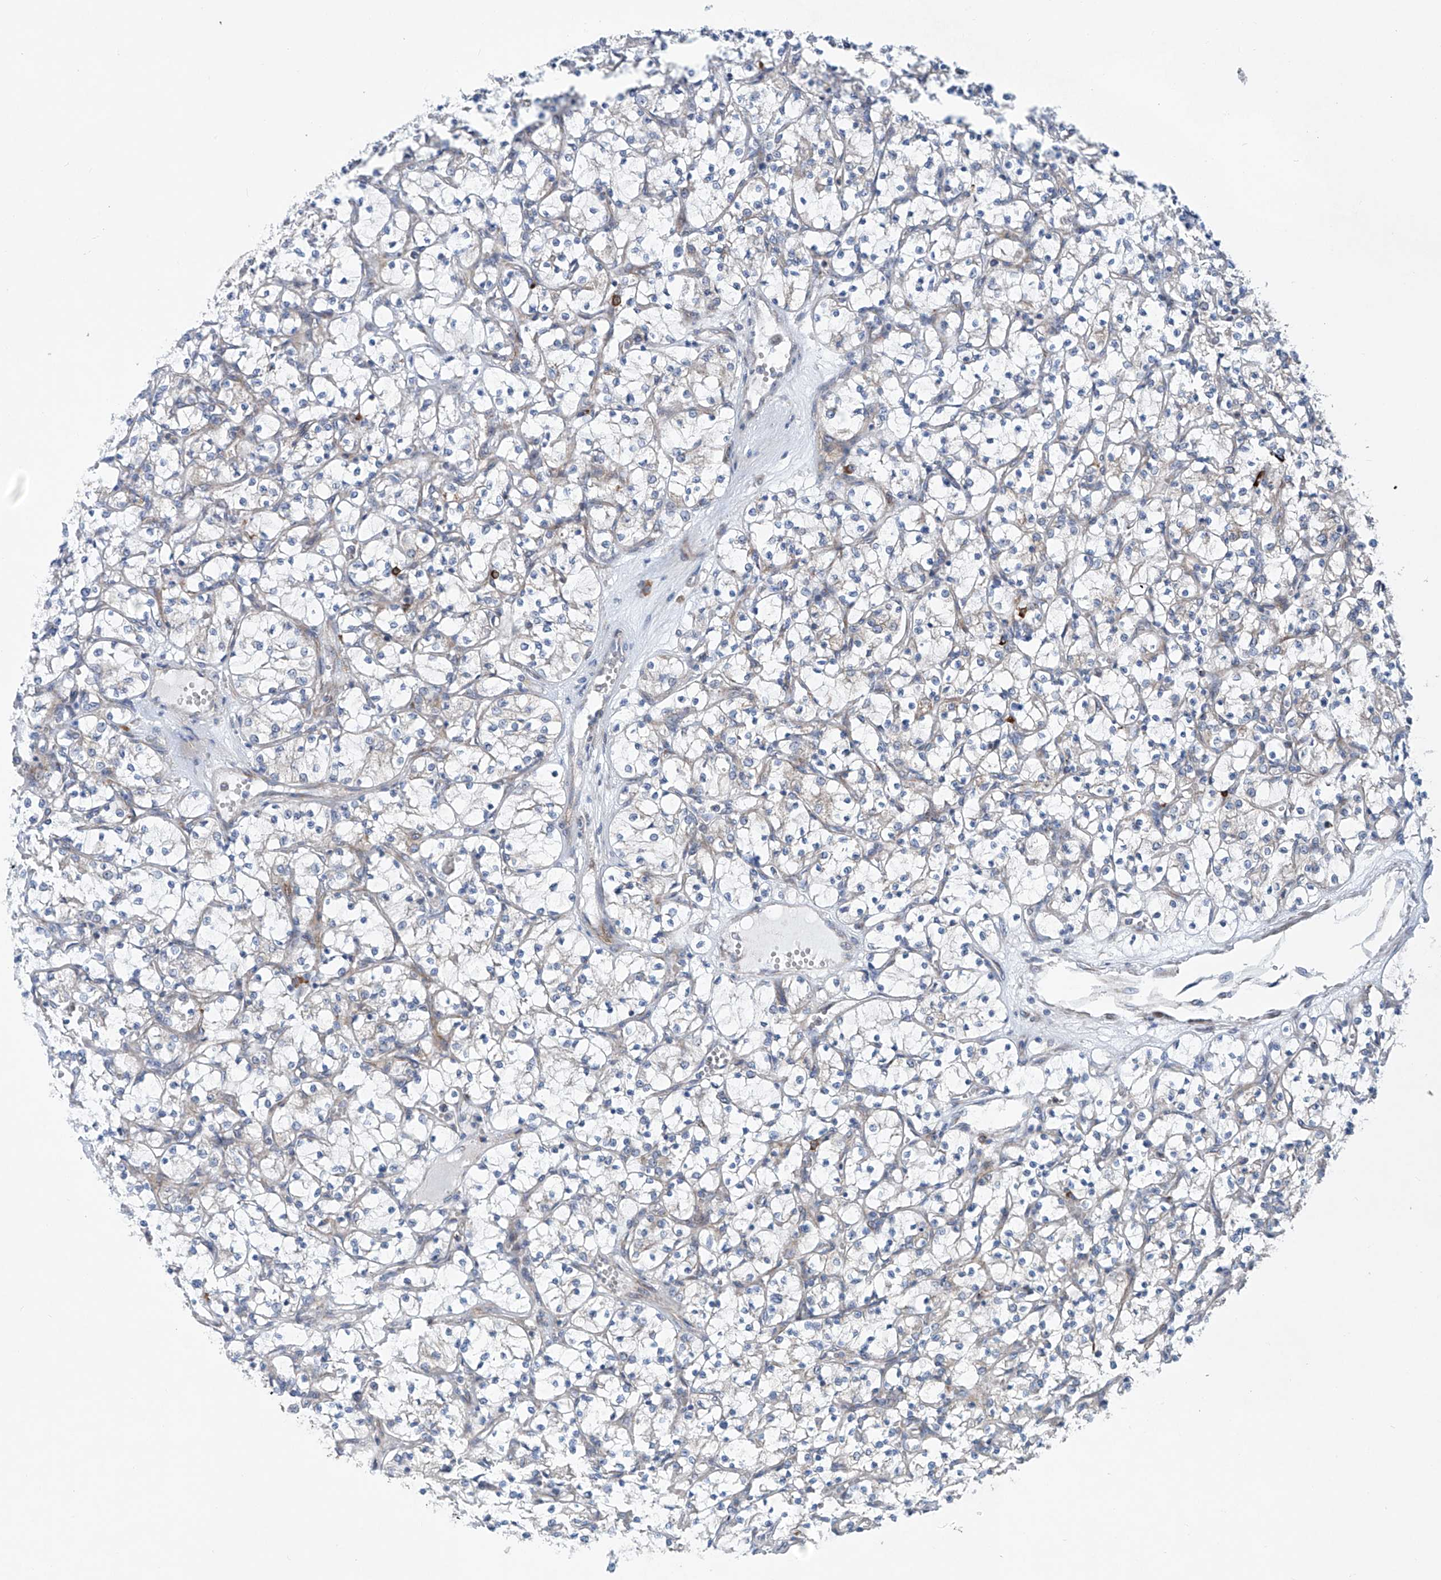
{"staining": {"intensity": "negative", "quantity": "none", "location": "none"}, "tissue": "renal cancer", "cell_type": "Tumor cells", "image_type": "cancer", "snomed": [{"axis": "morphology", "description": "Adenocarcinoma, NOS"}, {"axis": "topography", "description": "Kidney"}], "caption": "An IHC micrograph of adenocarcinoma (renal) is shown. There is no staining in tumor cells of adenocarcinoma (renal).", "gene": "KLC4", "patient": {"sex": "female", "age": 69}}